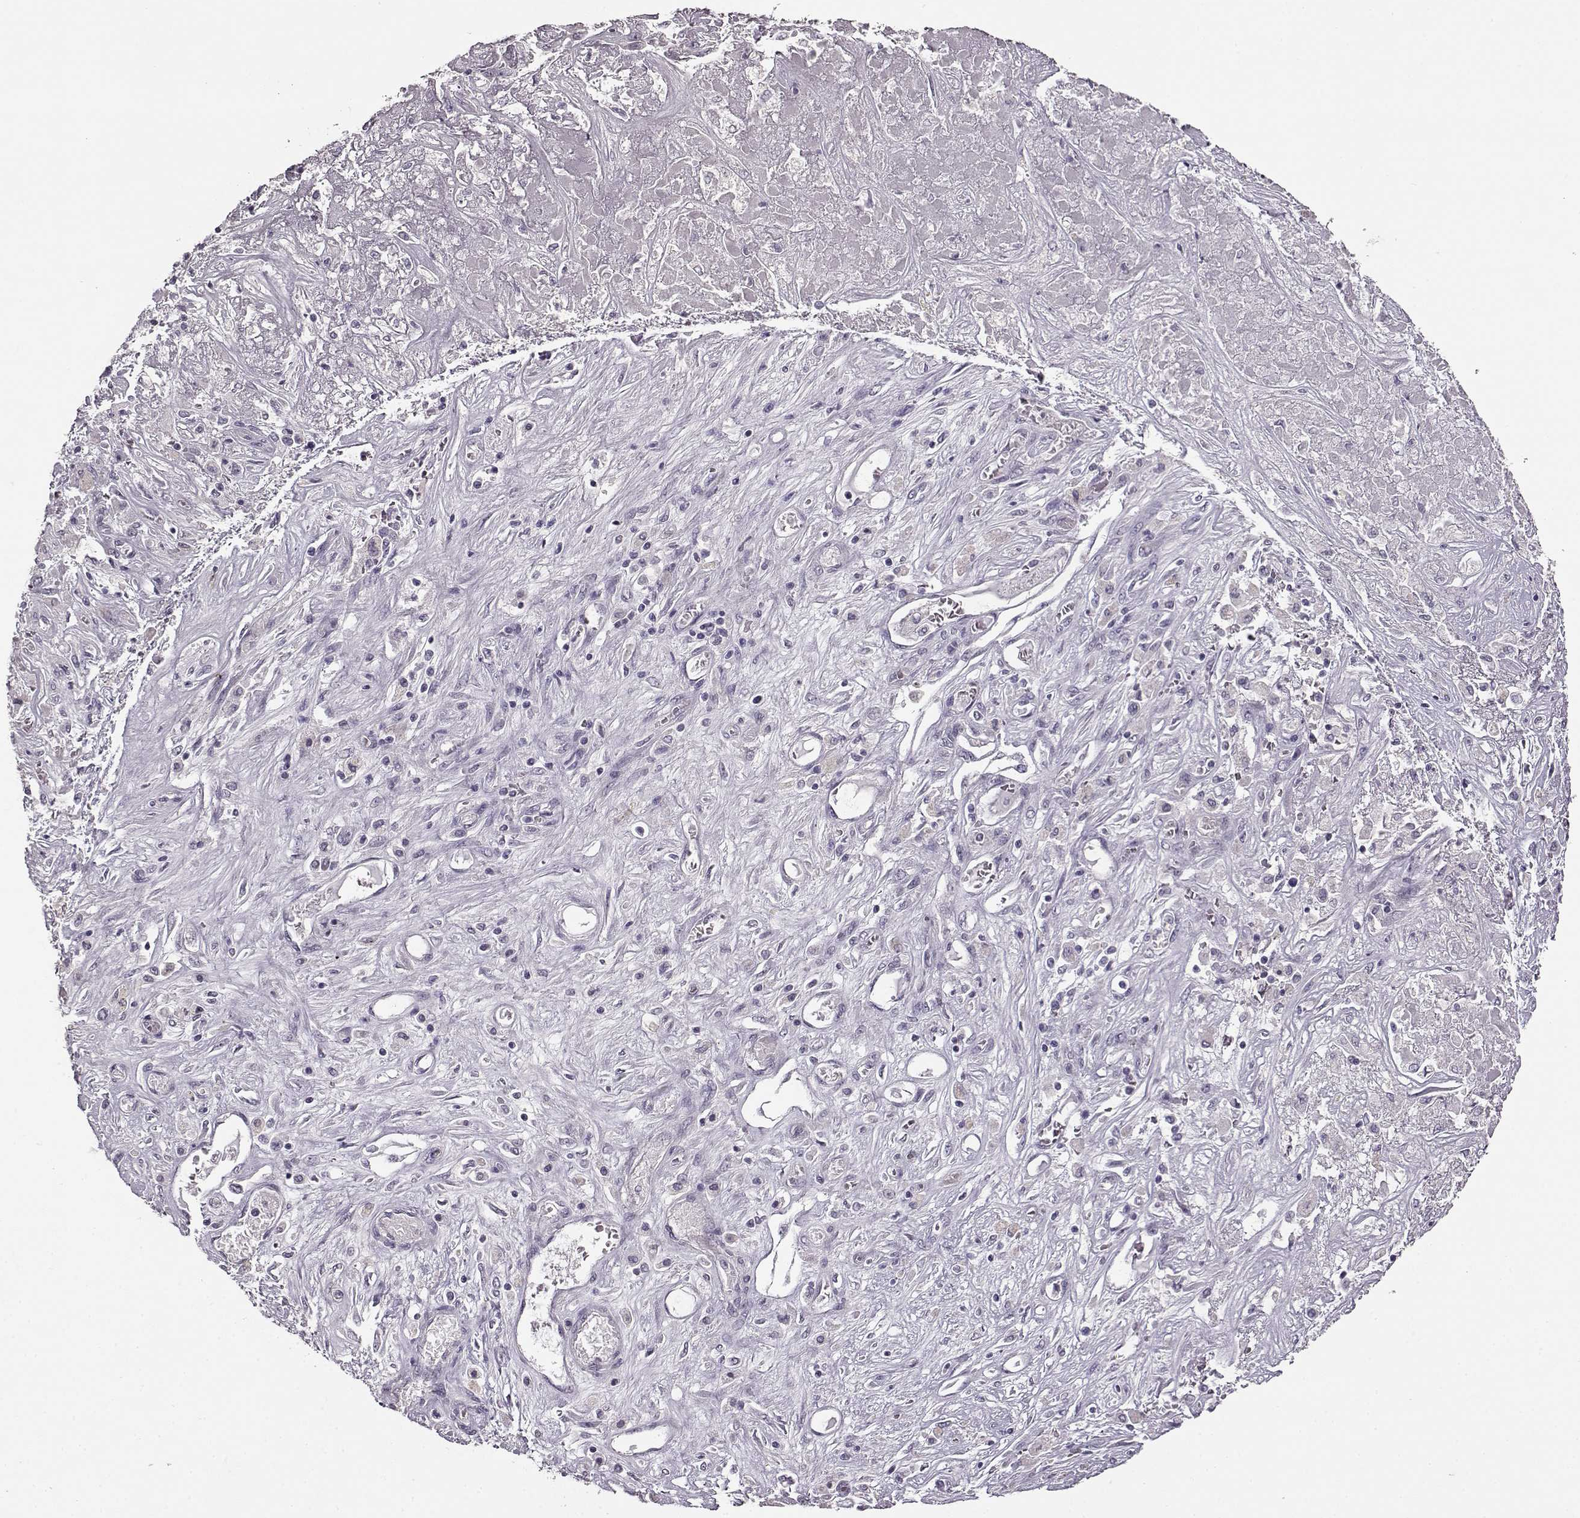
{"staining": {"intensity": "negative", "quantity": "none", "location": "none"}, "tissue": "liver cancer", "cell_type": "Tumor cells", "image_type": "cancer", "snomed": [{"axis": "morphology", "description": "Cholangiocarcinoma"}, {"axis": "topography", "description": "Liver"}], "caption": "Immunohistochemistry (IHC) micrograph of neoplastic tissue: human liver cancer (cholangiocarcinoma) stained with DAB shows no significant protein positivity in tumor cells. (Brightfield microscopy of DAB (3,3'-diaminobenzidine) immunohistochemistry (IHC) at high magnification).", "gene": "FSHB", "patient": {"sex": "female", "age": 52}}